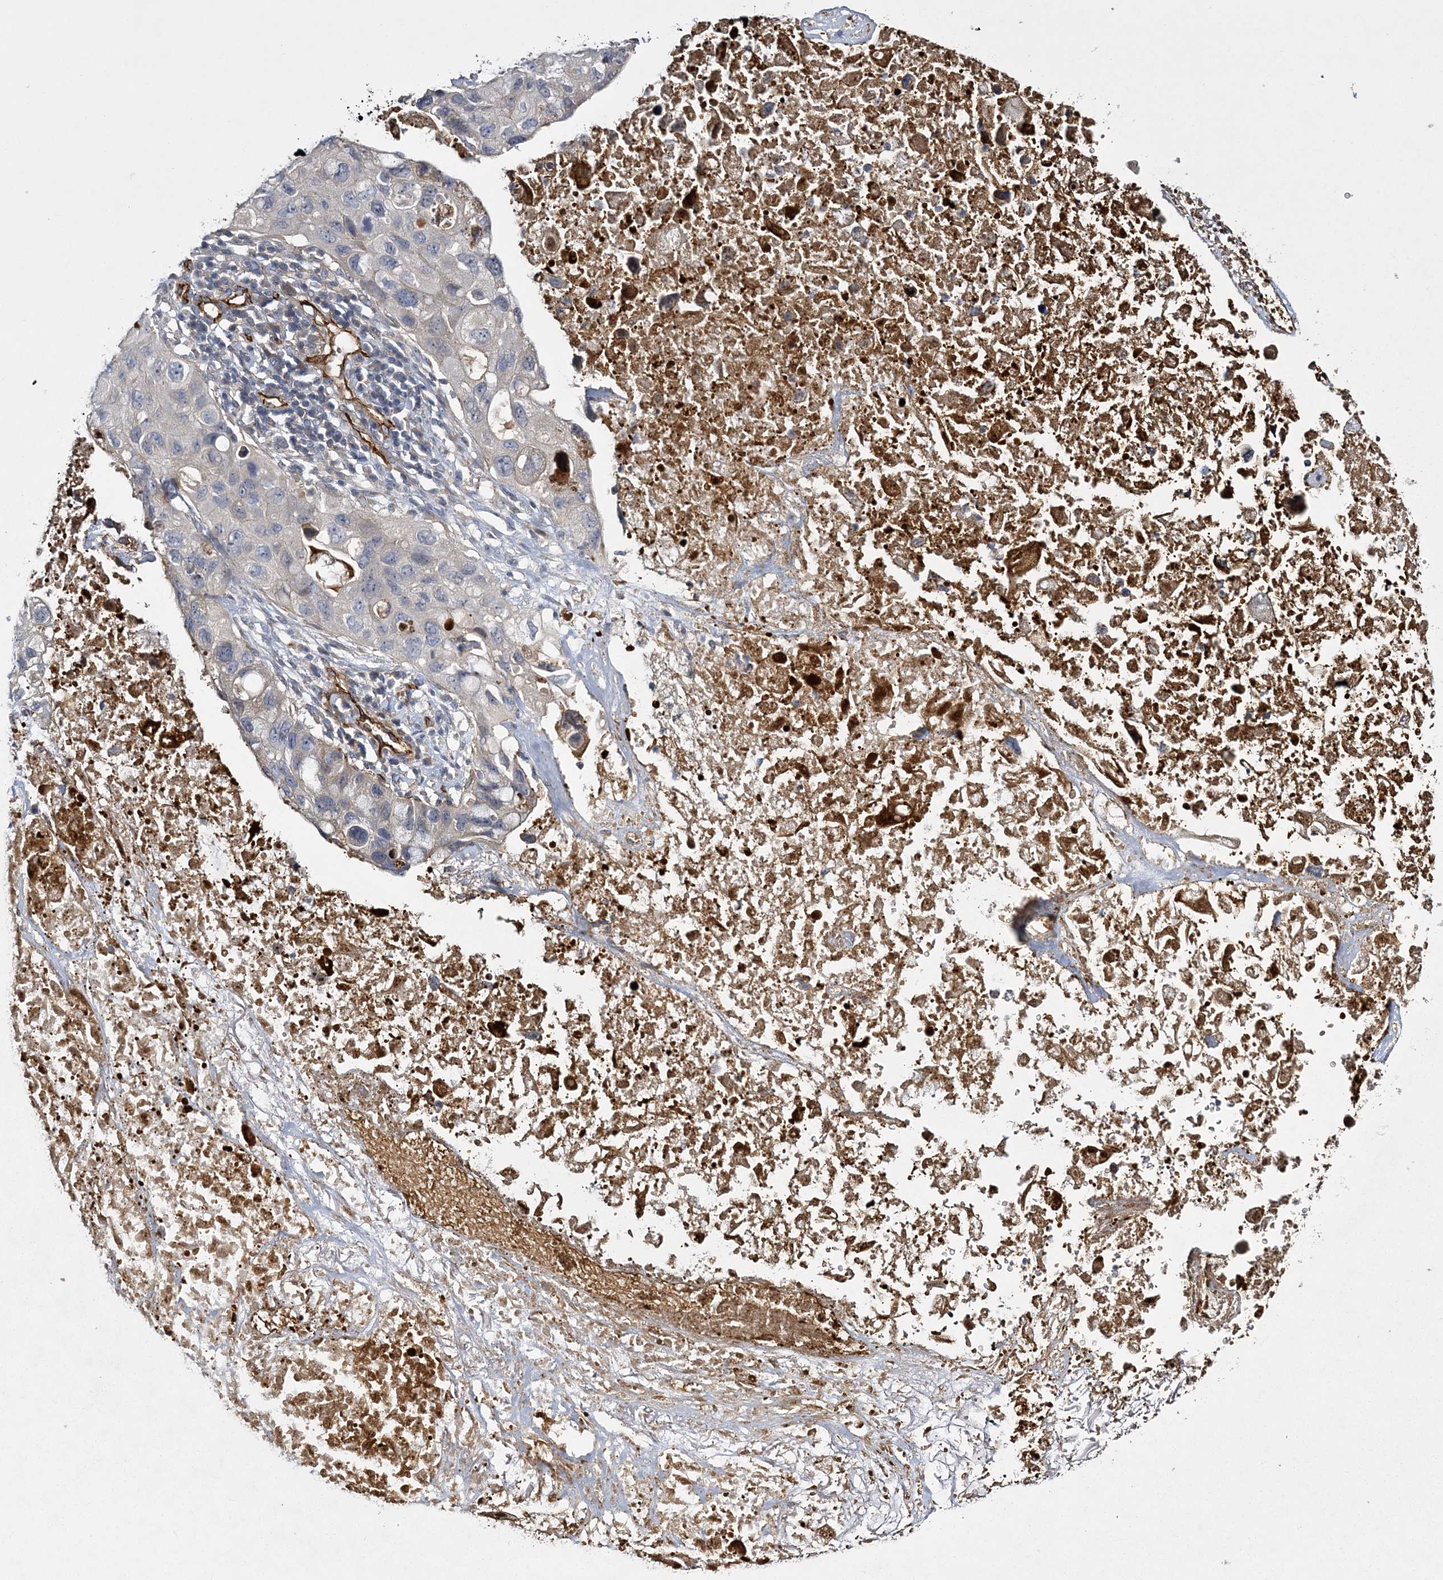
{"staining": {"intensity": "negative", "quantity": "none", "location": "none"}, "tissue": "lung cancer", "cell_type": "Tumor cells", "image_type": "cancer", "snomed": [{"axis": "morphology", "description": "Squamous cell carcinoma, NOS"}, {"axis": "topography", "description": "Lung"}], "caption": "Squamous cell carcinoma (lung) was stained to show a protein in brown. There is no significant positivity in tumor cells. The staining was performed using DAB to visualize the protein expression in brown, while the nuclei were stained in blue with hematoxylin (Magnification: 20x).", "gene": "CALN1", "patient": {"sex": "female", "age": 73}}